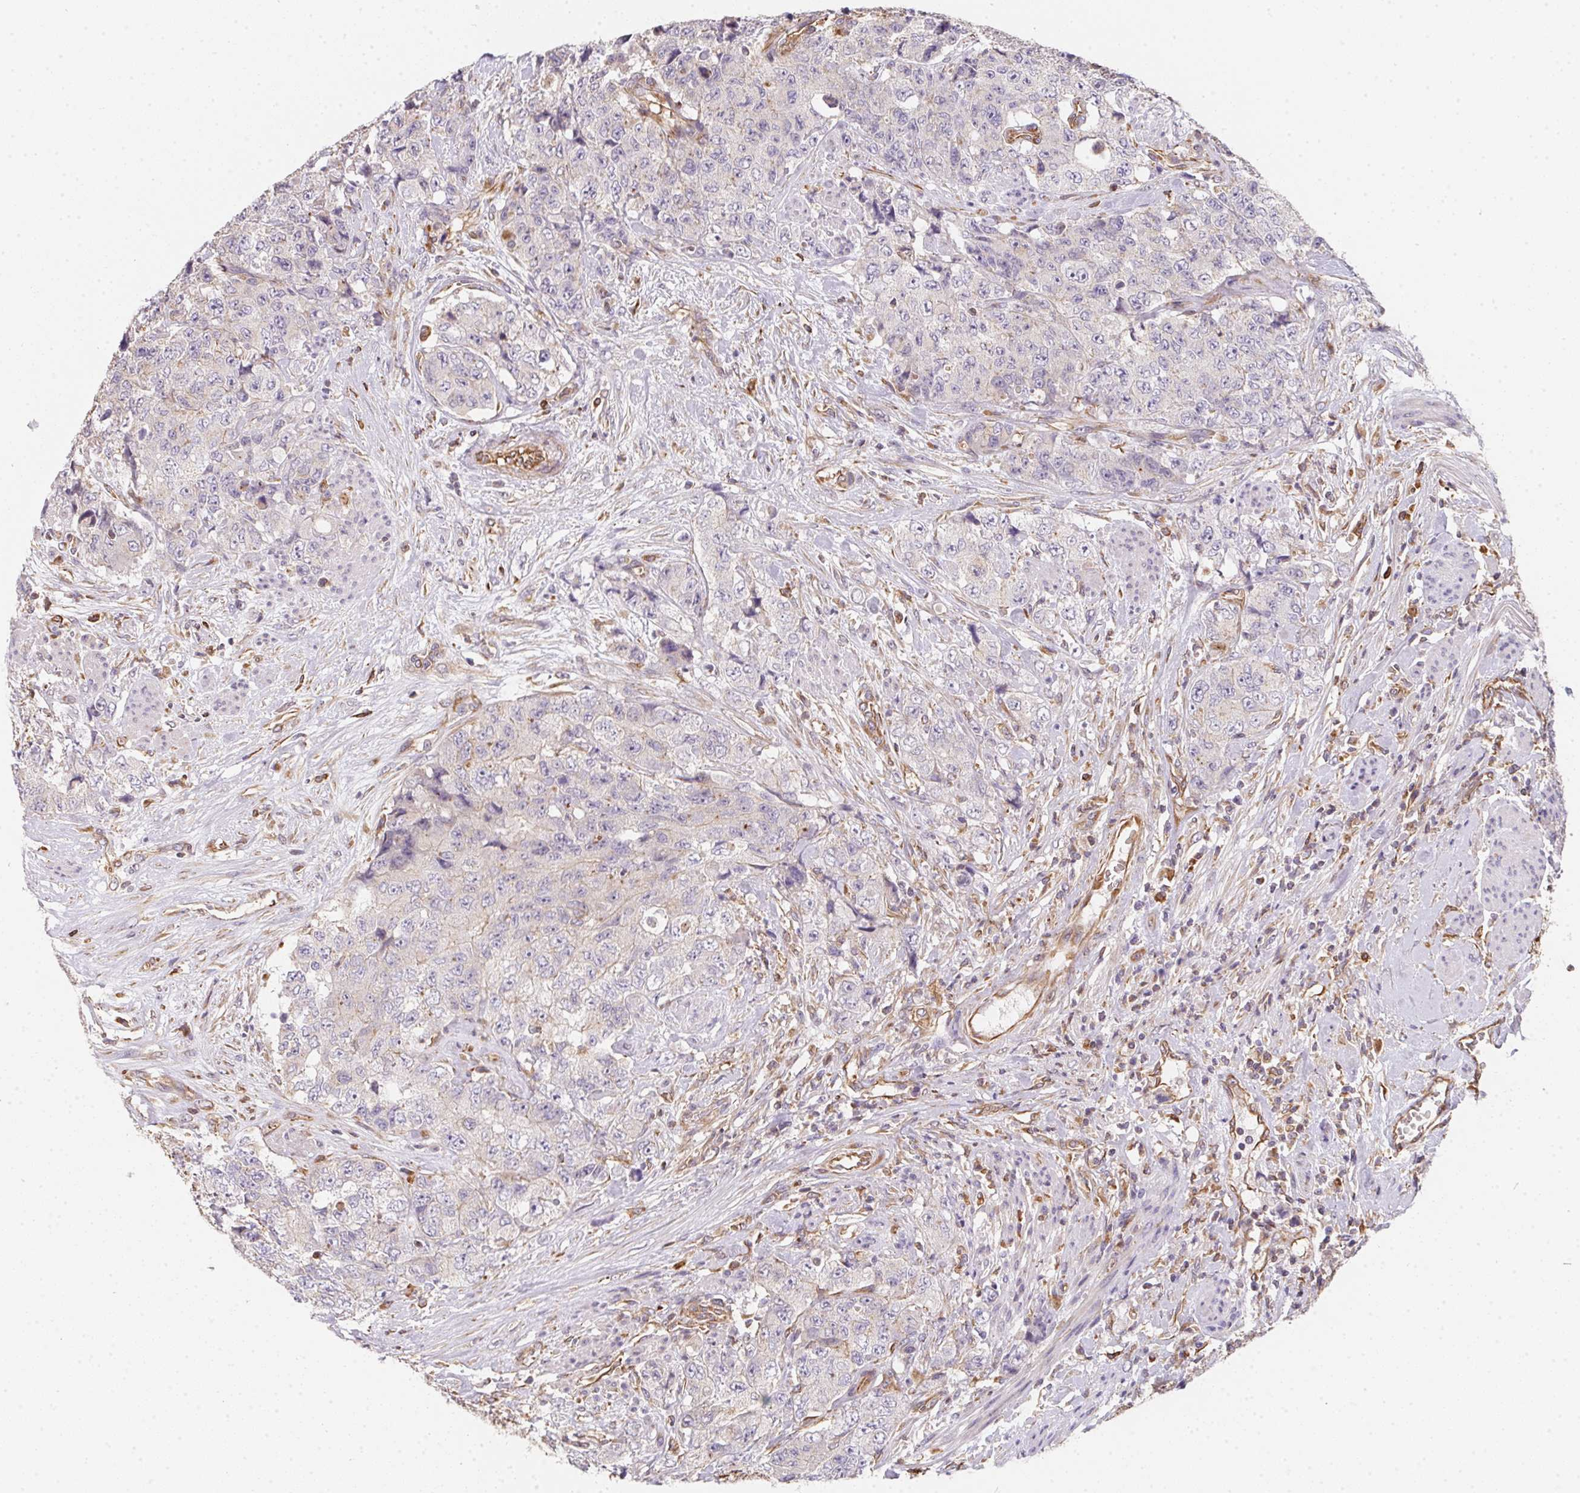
{"staining": {"intensity": "negative", "quantity": "none", "location": "none"}, "tissue": "urothelial cancer", "cell_type": "Tumor cells", "image_type": "cancer", "snomed": [{"axis": "morphology", "description": "Urothelial carcinoma, High grade"}, {"axis": "topography", "description": "Urinary bladder"}], "caption": "This photomicrograph is of urothelial carcinoma (high-grade) stained with IHC to label a protein in brown with the nuclei are counter-stained blue. There is no positivity in tumor cells.", "gene": "TBKBP1", "patient": {"sex": "female", "age": 78}}